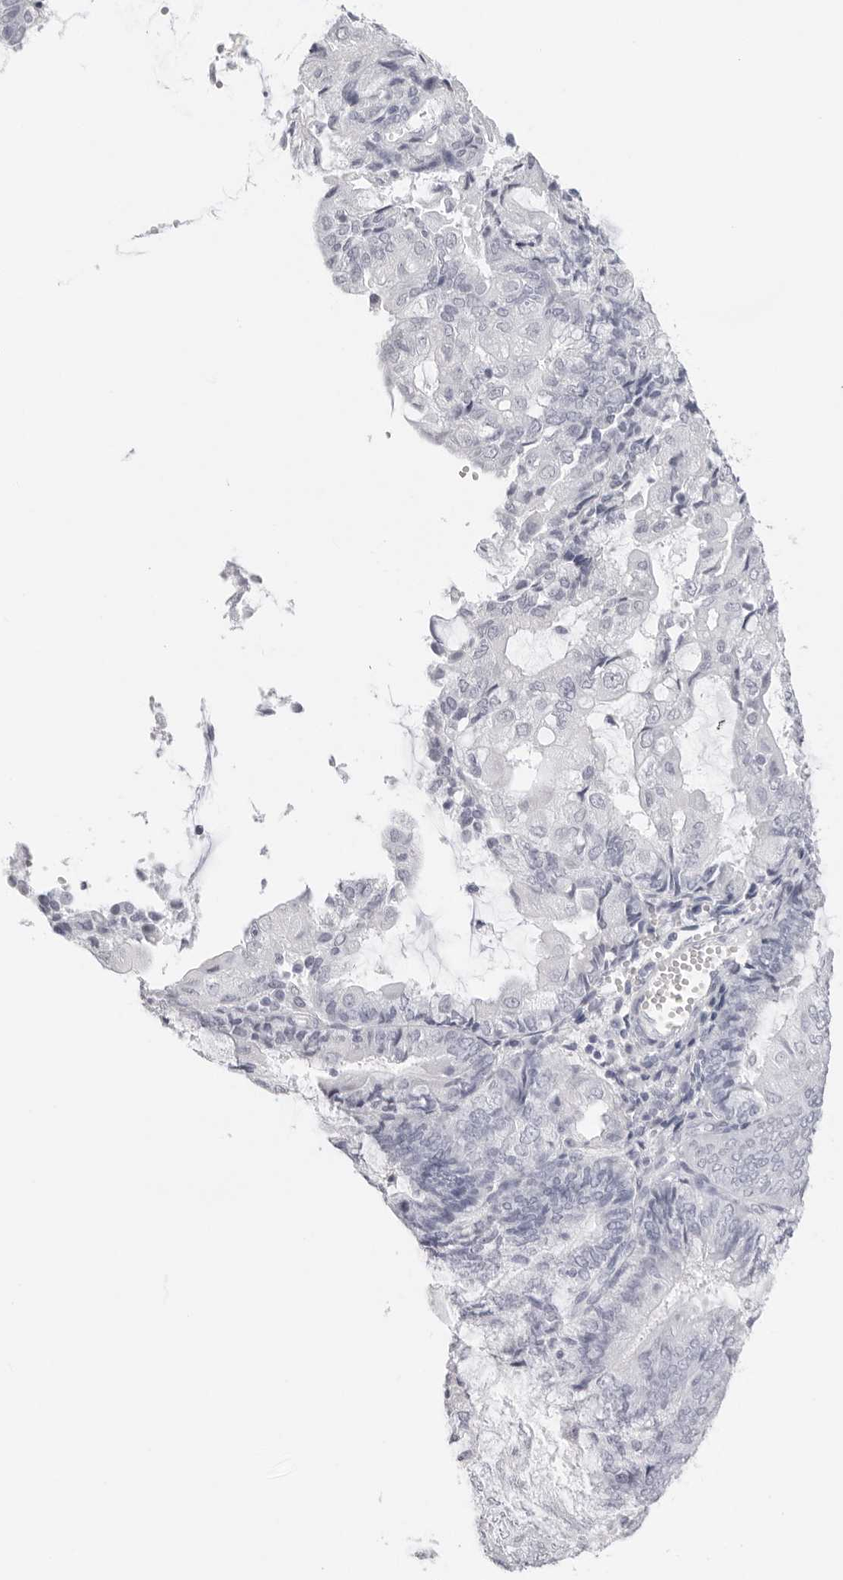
{"staining": {"intensity": "negative", "quantity": "none", "location": "none"}, "tissue": "endometrial cancer", "cell_type": "Tumor cells", "image_type": "cancer", "snomed": [{"axis": "morphology", "description": "Adenocarcinoma, NOS"}, {"axis": "topography", "description": "Endometrium"}], "caption": "Immunohistochemistry of human endometrial adenocarcinoma demonstrates no expression in tumor cells. (DAB (3,3'-diaminobenzidine) immunohistochemistry (IHC) with hematoxylin counter stain).", "gene": "CST5", "patient": {"sex": "female", "age": 81}}